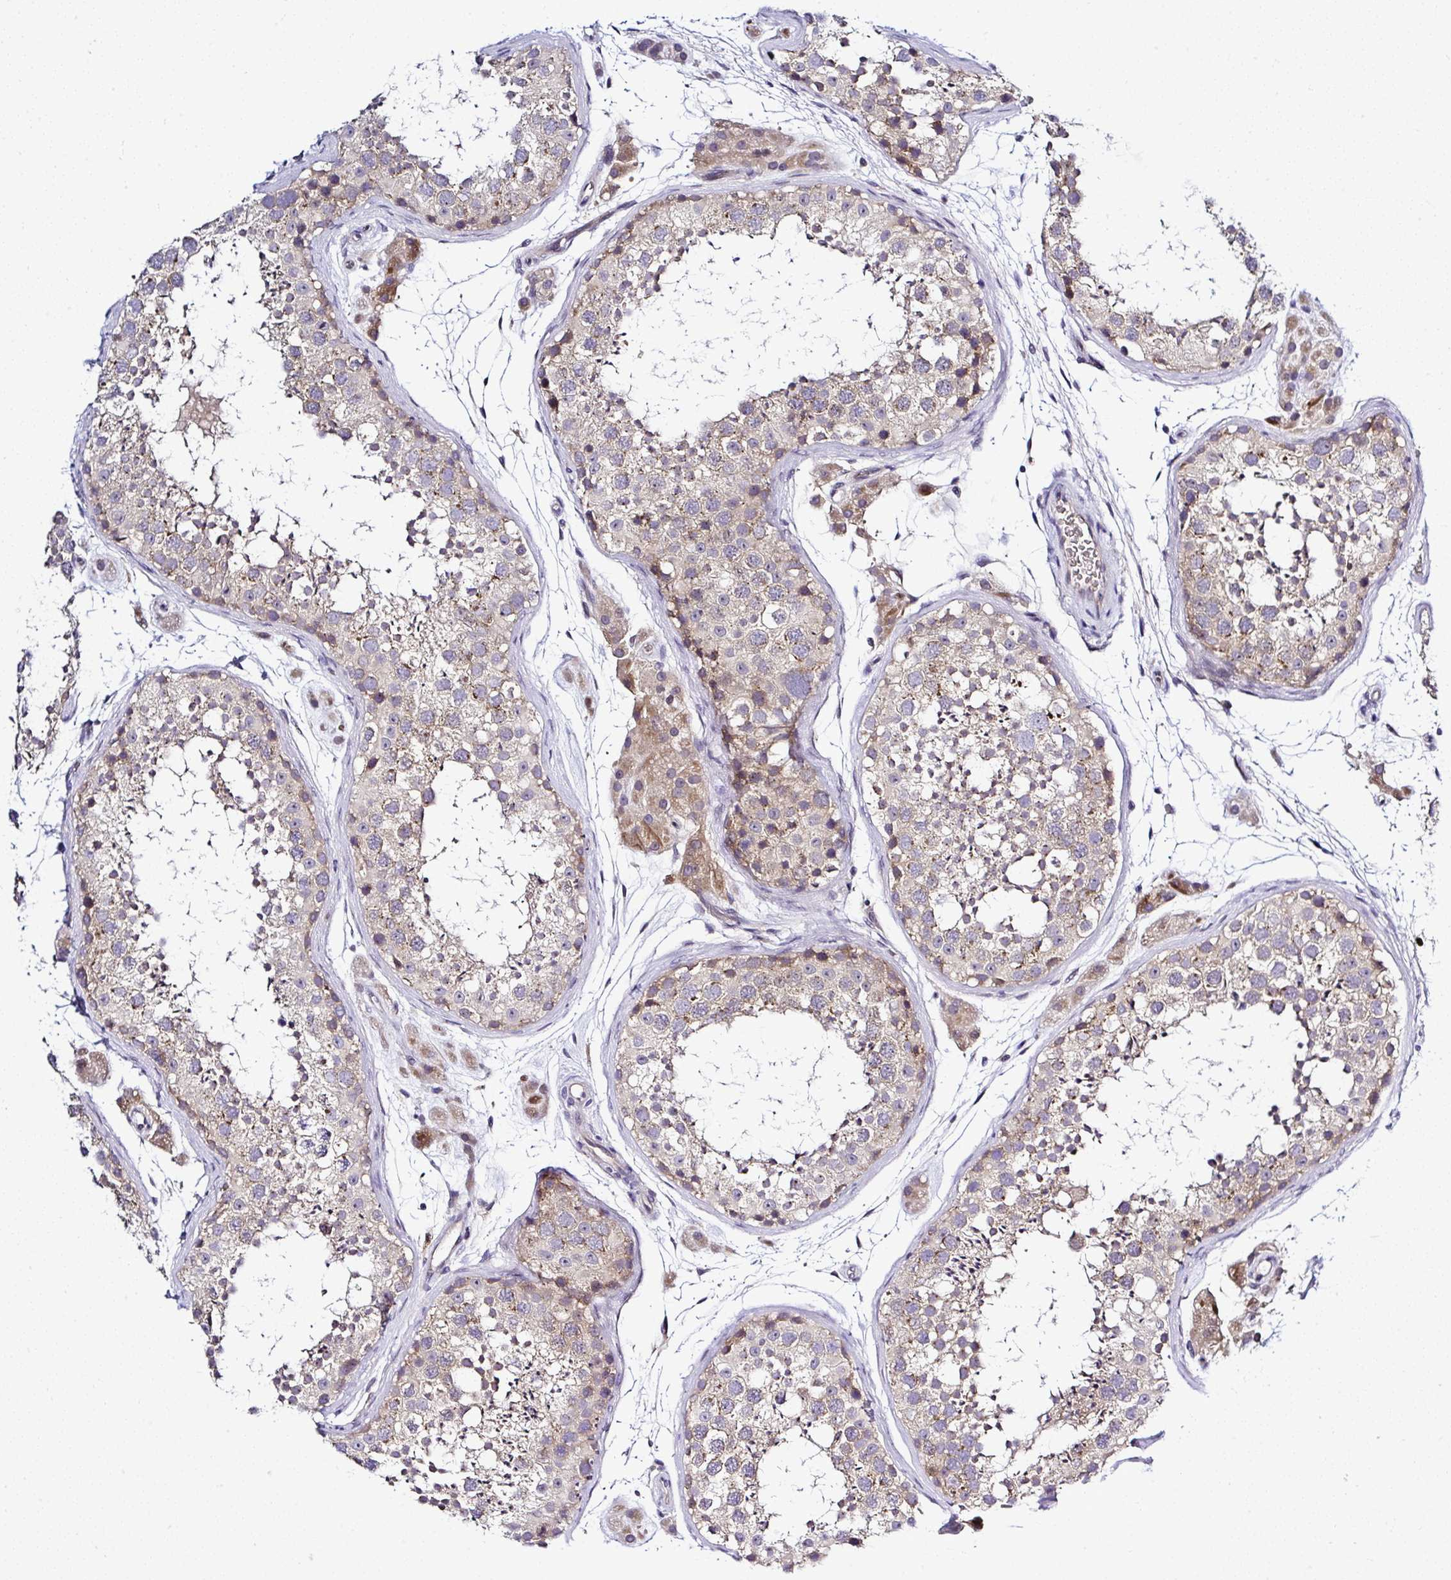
{"staining": {"intensity": "weak", "quantity": "<25%", "location": "cytoplasmic/membranous"}, "tissue": "testis", "cell_type": "Cells in seminiferous ducts", "image_type": "normal", "snomed": [{"axis": "morphology", "description": "Normal tissue, NOS"}, {"axis": "topography", "description": "Testis"}], "caption": "High power microscopy micrograph of an immunohistochemistry photomicrograph of normal testis, revealing no significant positivity in cells in seminiferous ducts.", "gene": "DEPDC5", "patient": {"sex": "male", "age": 41}}